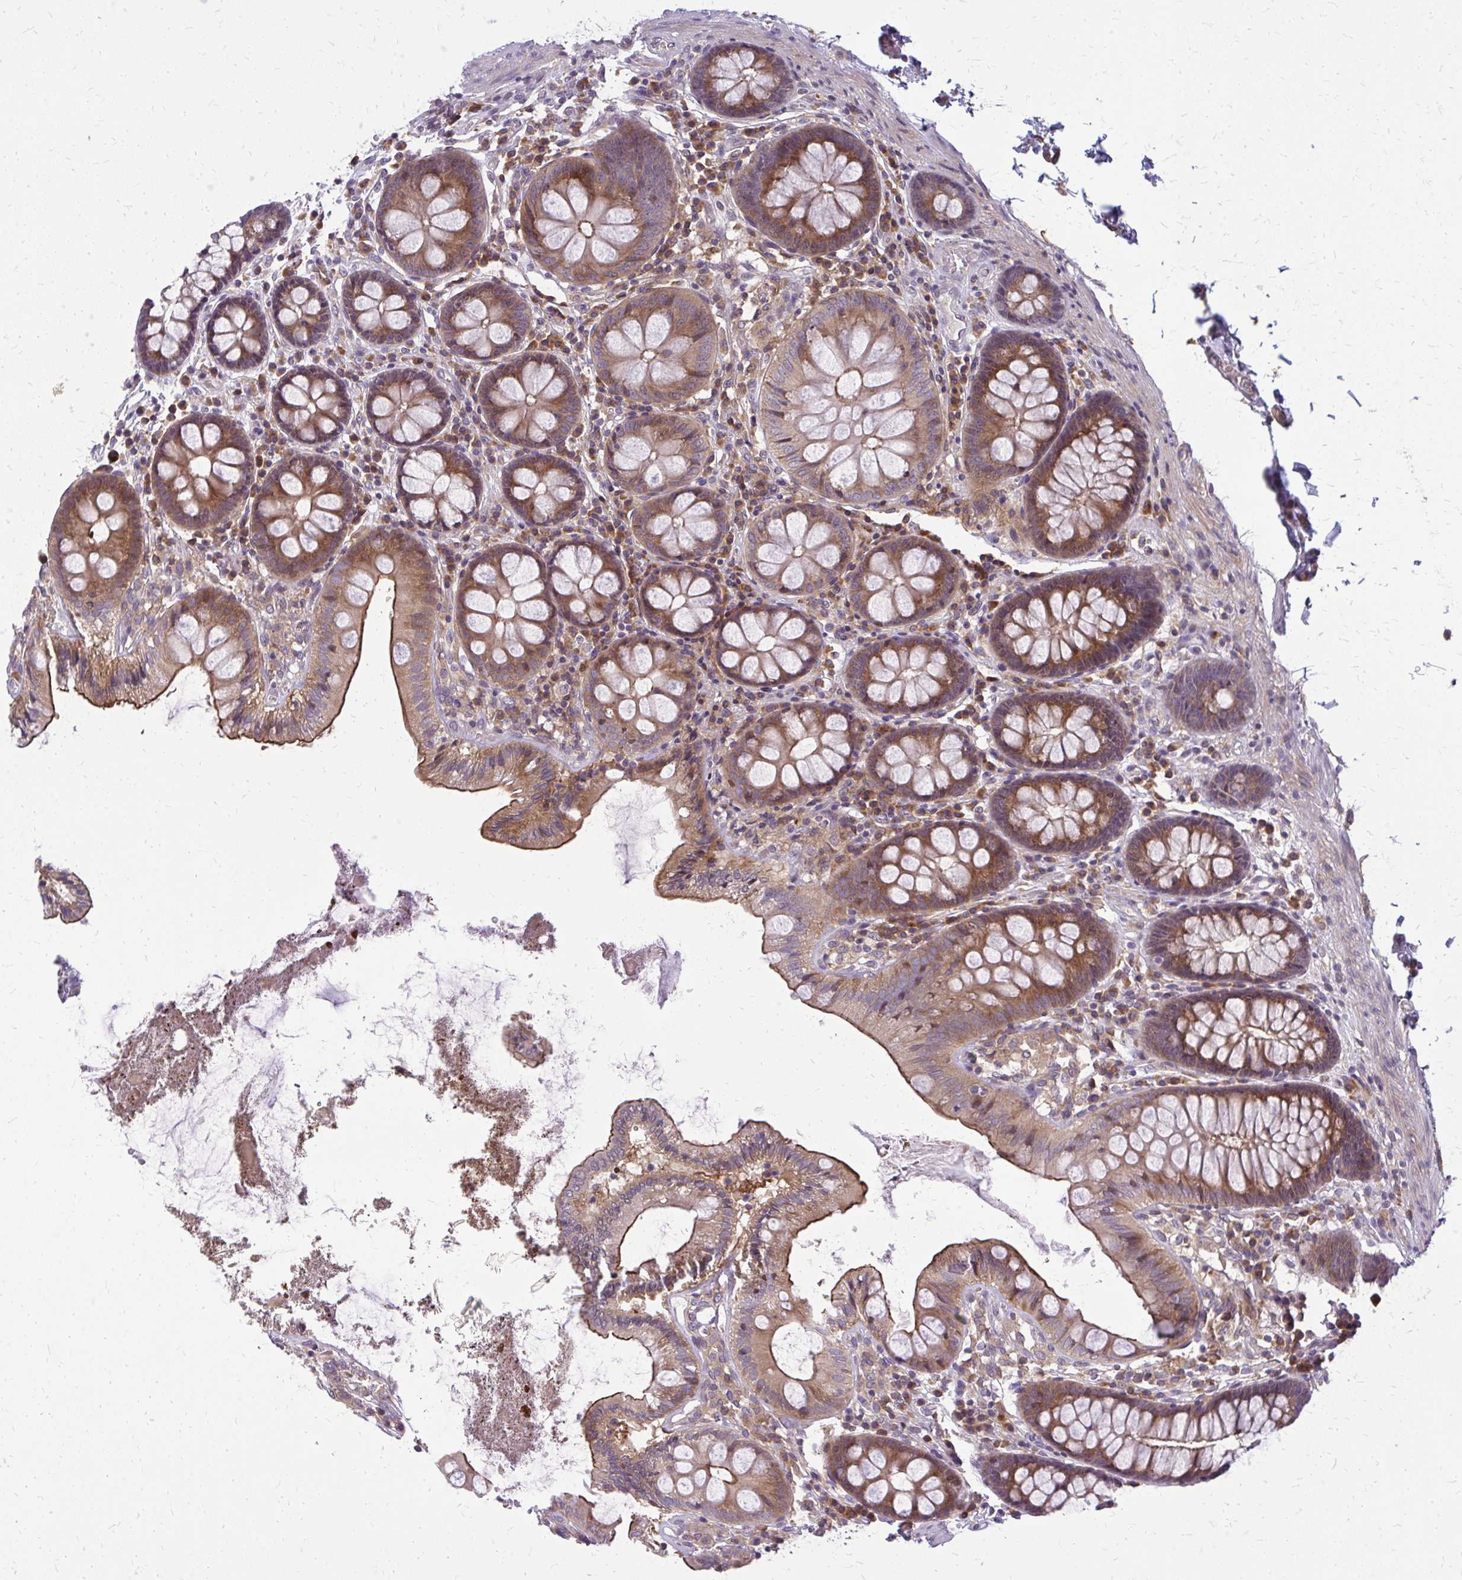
{"staining": {"intensity": "moderate", "quantity": ">75%", "location": "cytoplasmic/membranous"}, "tissue": "colon", "cell_type": "Glandular cells", "image_type": "normal", "snomed": [{"axis": "morphology", "description": "Normal tissue, NOS"}, {"axis": "topography", "description": "Colon"}], "caption": "An immunohistochemistry histopathology image of benign tissue is shown. Protein staining in brown labels moderate cytoplasmic/membranous positivity in colon within glandular cells.", "gene": "OXNAD1", "patient": {"sex": "male", "age": 84}}